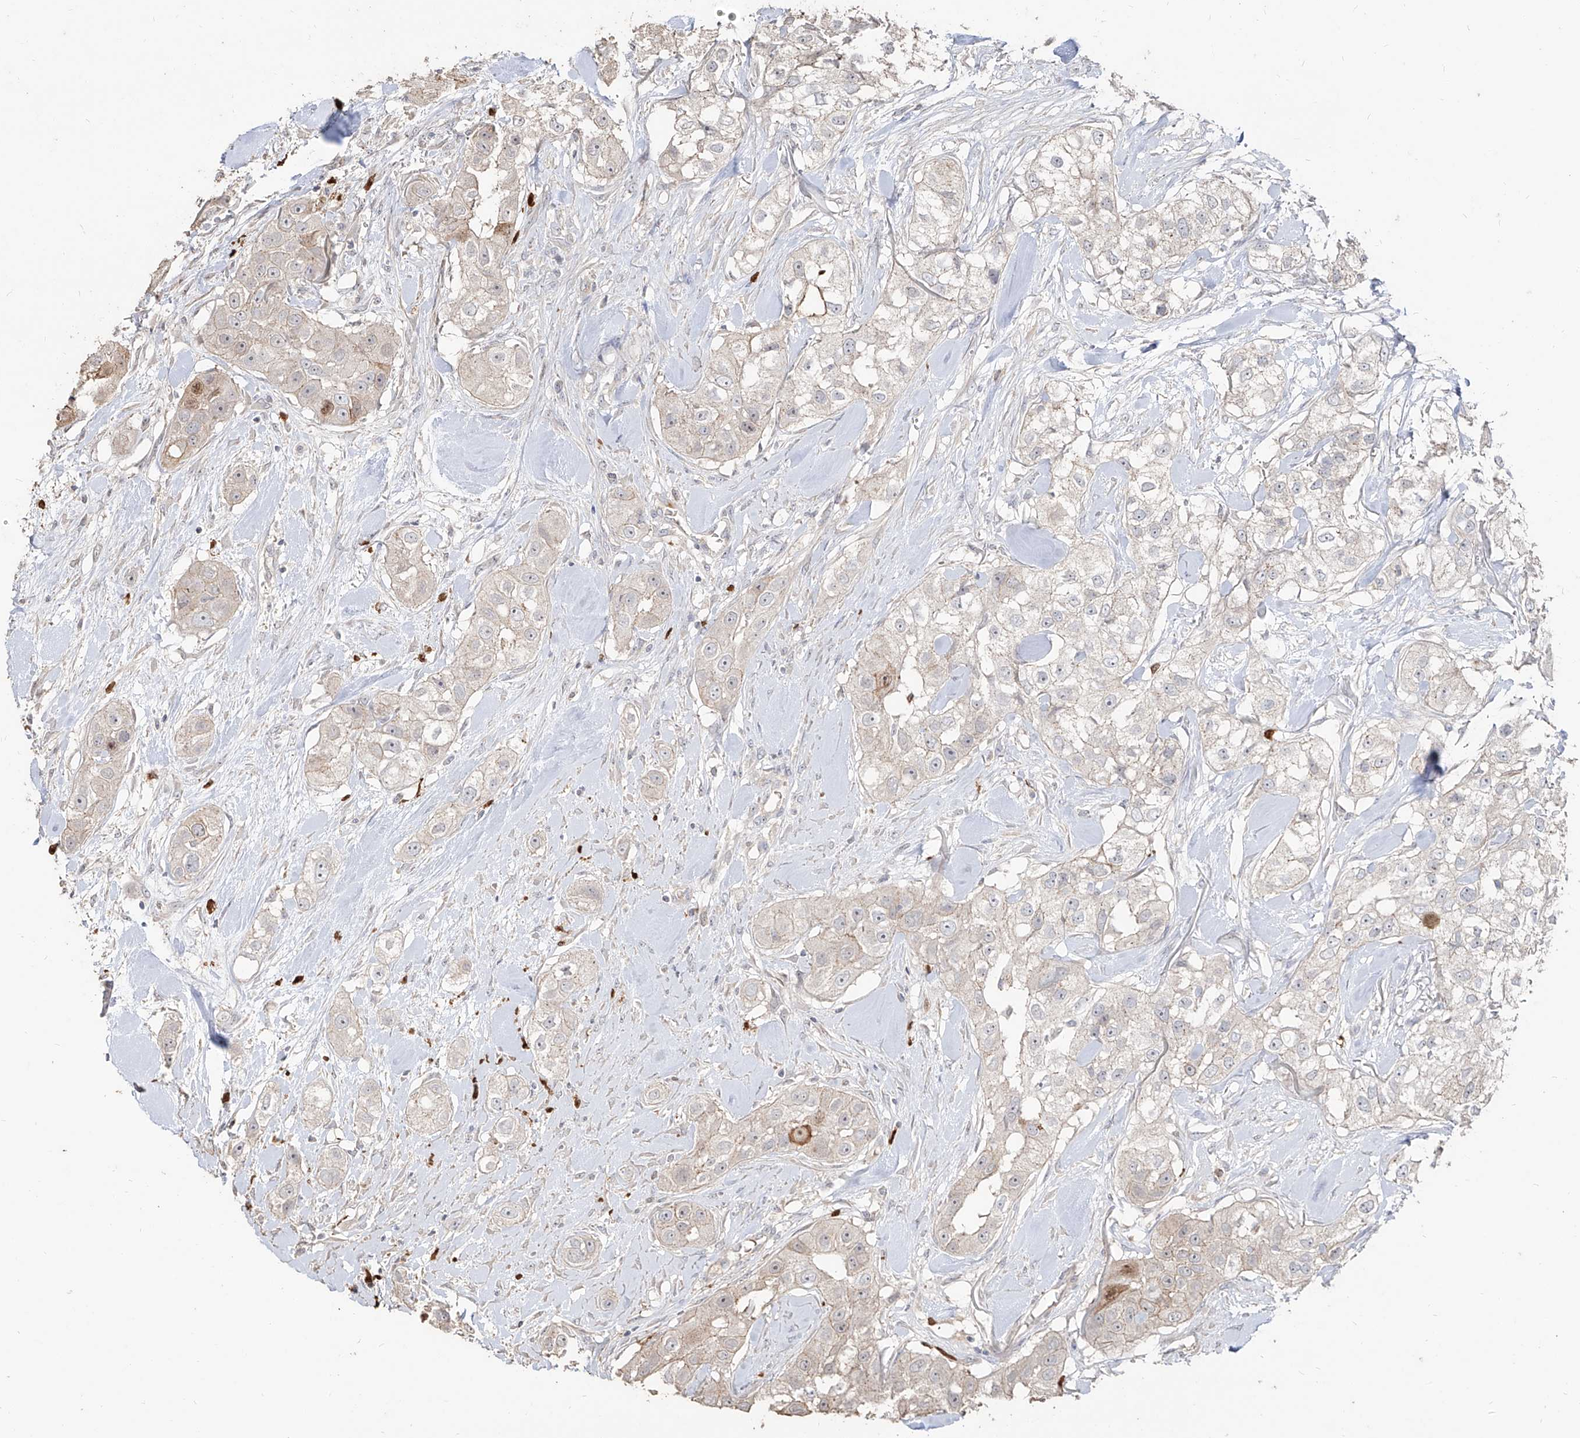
{"staining": {"intensity": "weak", "quantity": "<25%", "location": "cytoplasmic/membranous,nuclear"}, "tissue": "head and neck cancer", "cell_type": "Tumor cells", "image_type": "cancer", "snomed": [{"axis": "morphology", "description": "Normal tissue, NOS"}, {"axis": "morphology", "description": "Squamous cell carcinoma, NOS"}, {"axis": "topography", "description": "Skeletal muscle"}, {"axis": "topography", "description": "Head-Neck"}], "caption": "An immunohistochemistry (IHC) histopathology image of squamous cell carcinoma (head and neck) is shown. There is no staining in tumor cells of squamous cell carcinoma (head and neck). The staining is performed using DAB brown chromogen with nuclei counter-stained in using hematoxylin.", "gene": "ZNF227", "patient": {"sex": "male", "age": 51}}